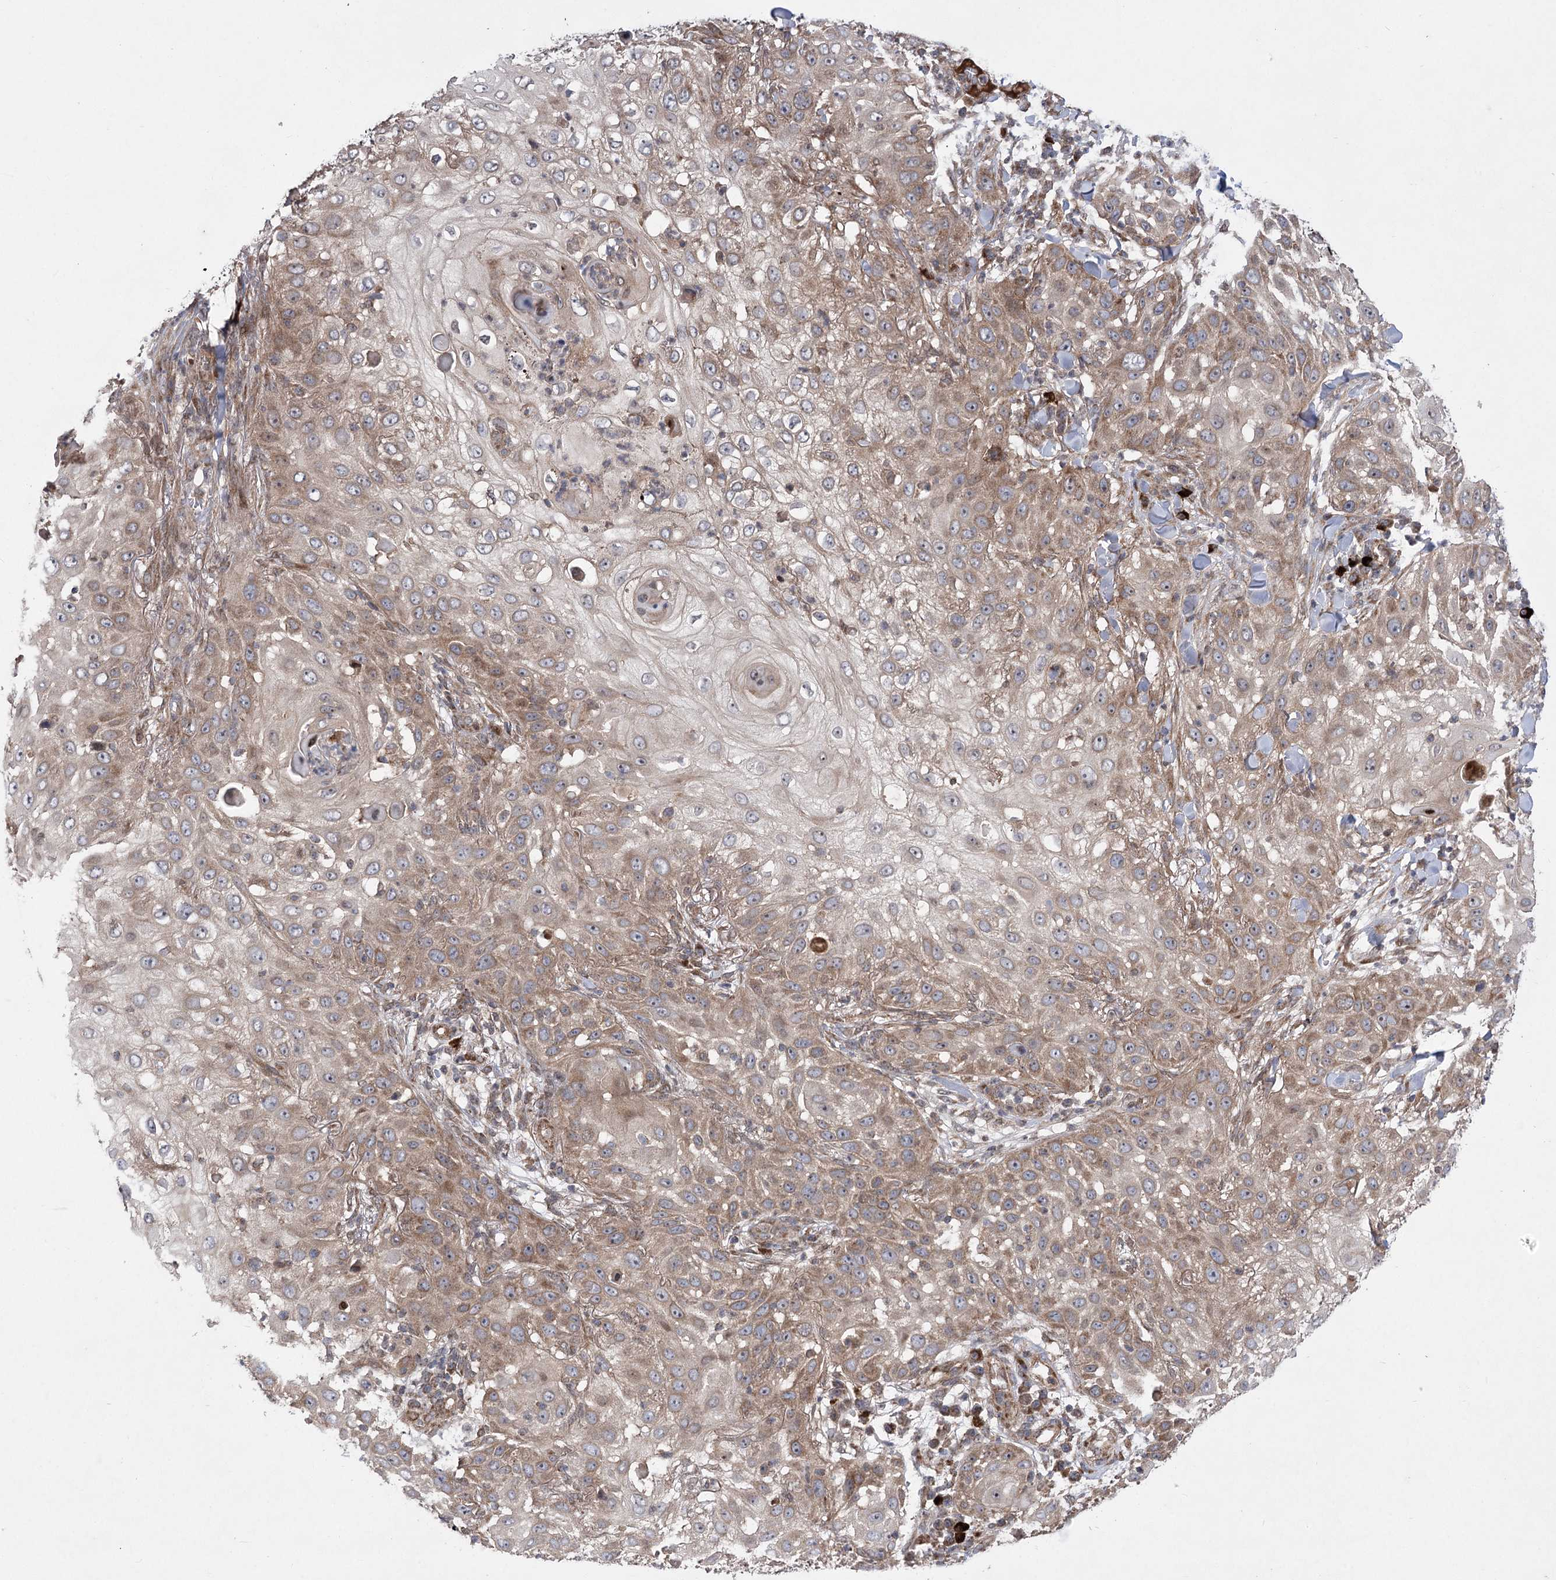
{"staining": {"intensity": "weak", "quantity": "25%-75%", "location": "cytoplasmic/membranous"}, "tissue": "skin cancer", "cell_type": "Tumor cells", "image_type": "cancer", "snomed": [{"axis": "morphology", "description": "Squamous cell carcinoma, NOS"}, {"axis": "topography", "description": "Skin"}], "caption": "Approximately 25%-75% of tumor cells in human squamous cell carcinoma (skin) exhibit weak cytoplasmic/membranous protein expression as visualized by brown immunohistochemical staining.", "gene": "TENM2", "patient": {"sex": "female", "age": 44}}